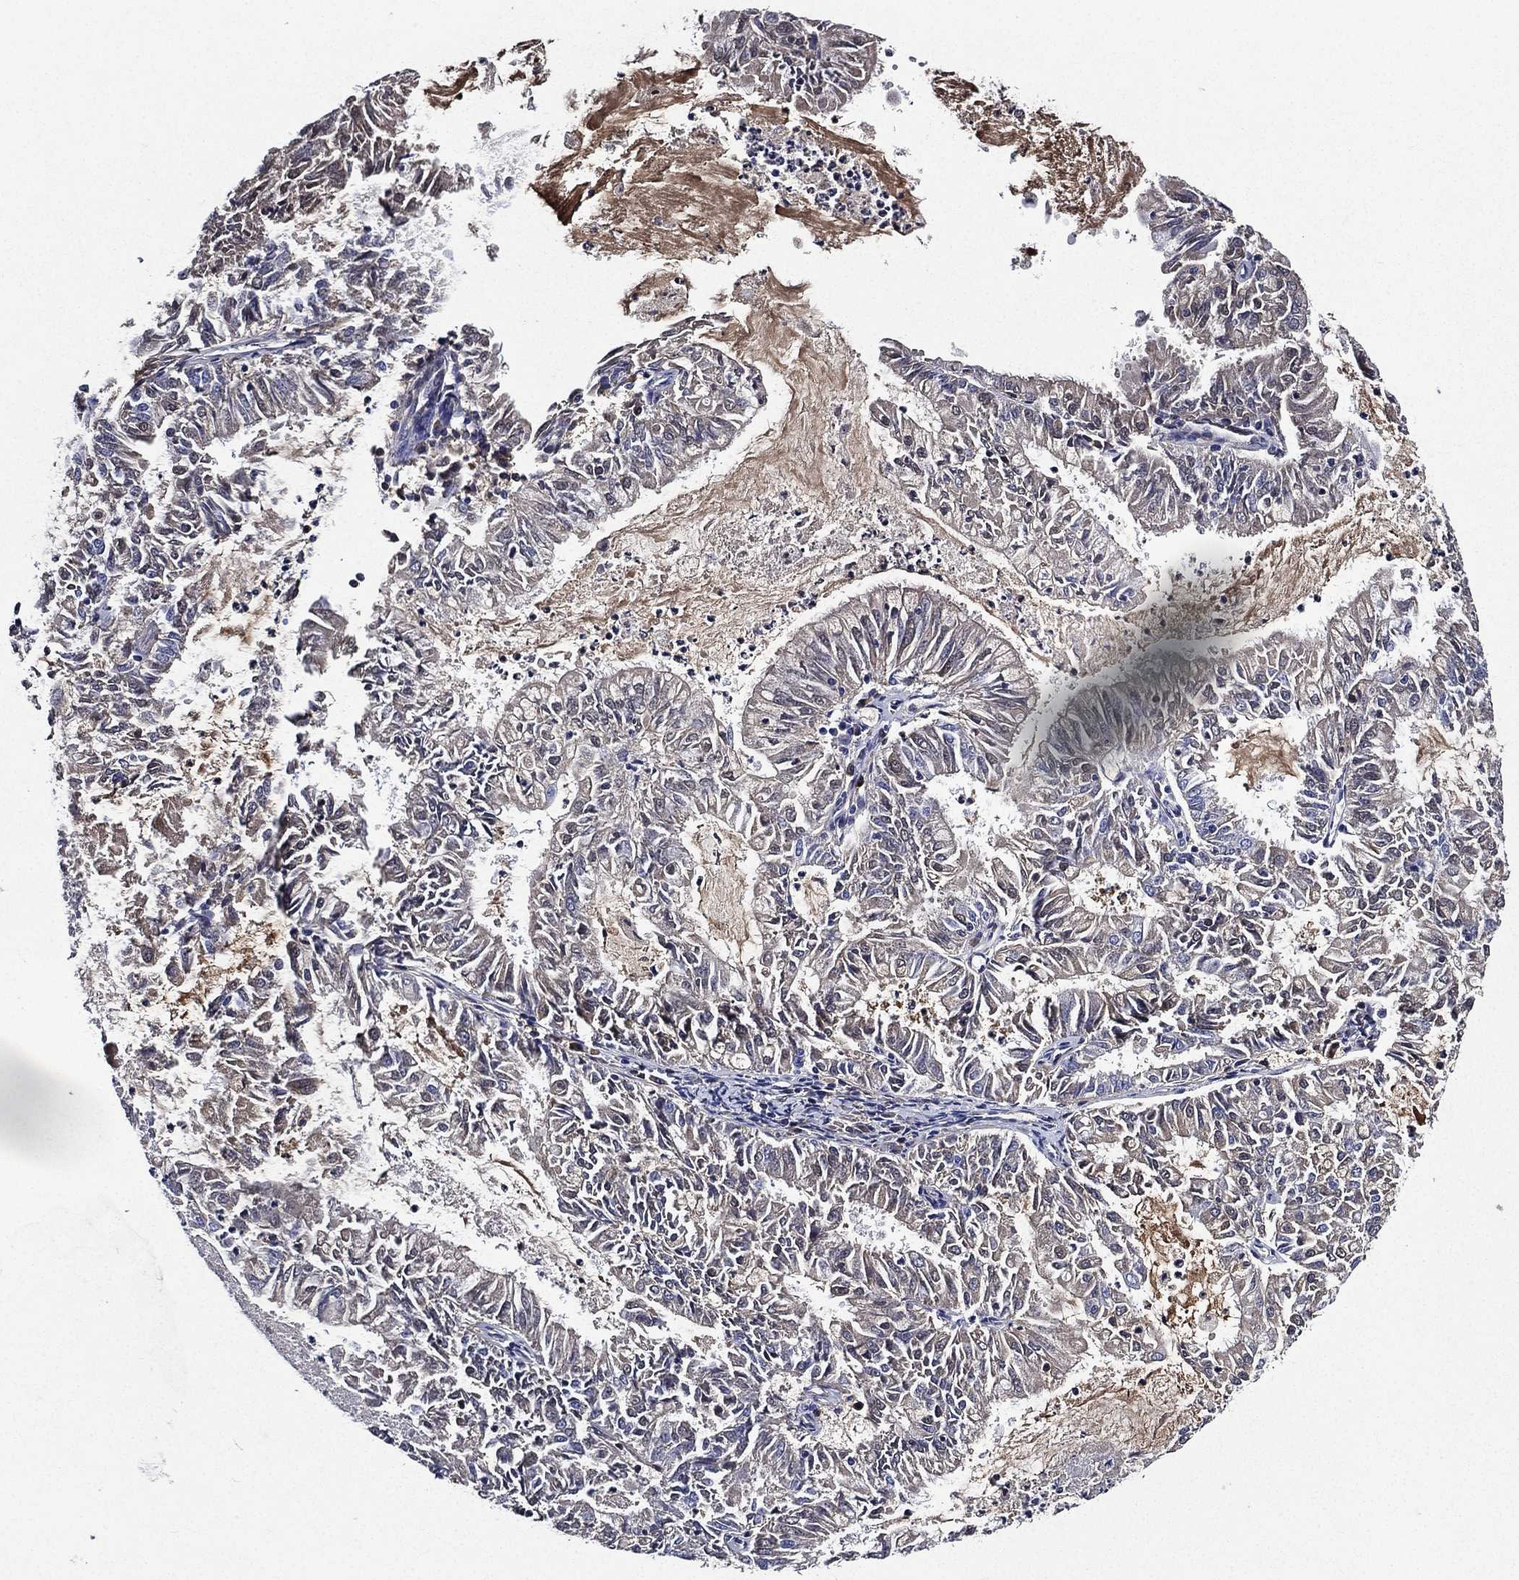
{"staining": {"intensity": "negative", "quantity": "none", "location": "none"}, "tissue": "endometrial cancer", "cell_type": "Tumor cells", "image_type": "cancer", "snomed": [{"axis": "morphology", "description": "Adenocarcinoma, NOS"}, {"axis": "topography", "description": "Endometrium"}], "caption": "The micrograph shows no significant positivity in tumor cells of endometrial cancer (adenocarcinoma).", "gene": "TMPRSS11D", "patient": {"sex": "female", "age": 57}}